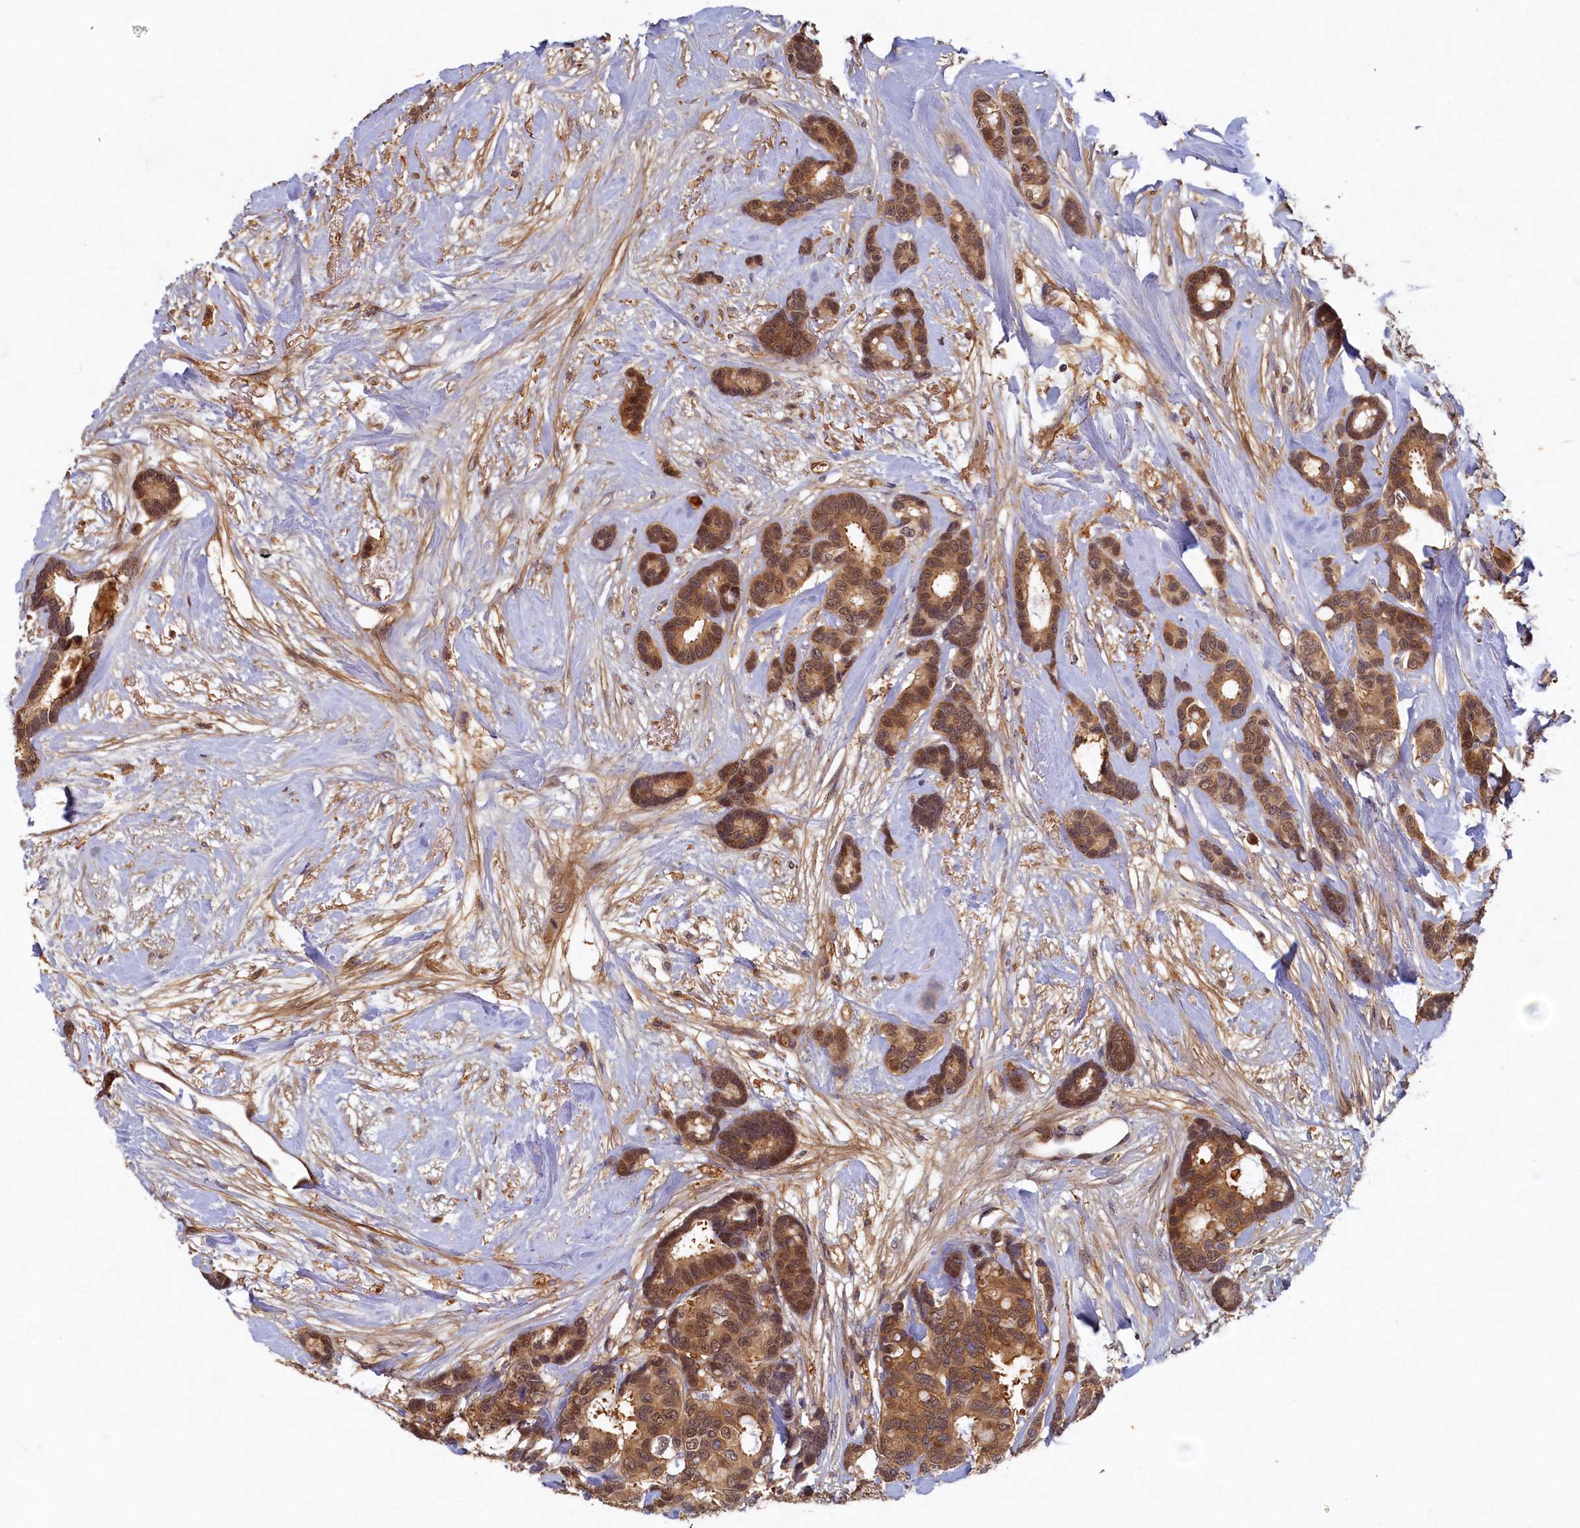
{"staining": {"intensity": "moderate", "quantity": ">75%", "location": "cytoplasmic/membranous,nuclear"}, "tissue": "breast cancer", "cell_type": "Tumor cells", "image_type": "cancer", "snomed": [{"axis": "morphology", "description": "Duct carcinoma"}, {"axis": "topography", "description": "Breast"}], "caption": "Moderate cytoplasmic/membranous and nuclear staining is identified in about >75% of tumor cells in intraductal carcinoma (breast).", "gene": "LCMT2", "patient": {"sex": "female", "age": 87}}